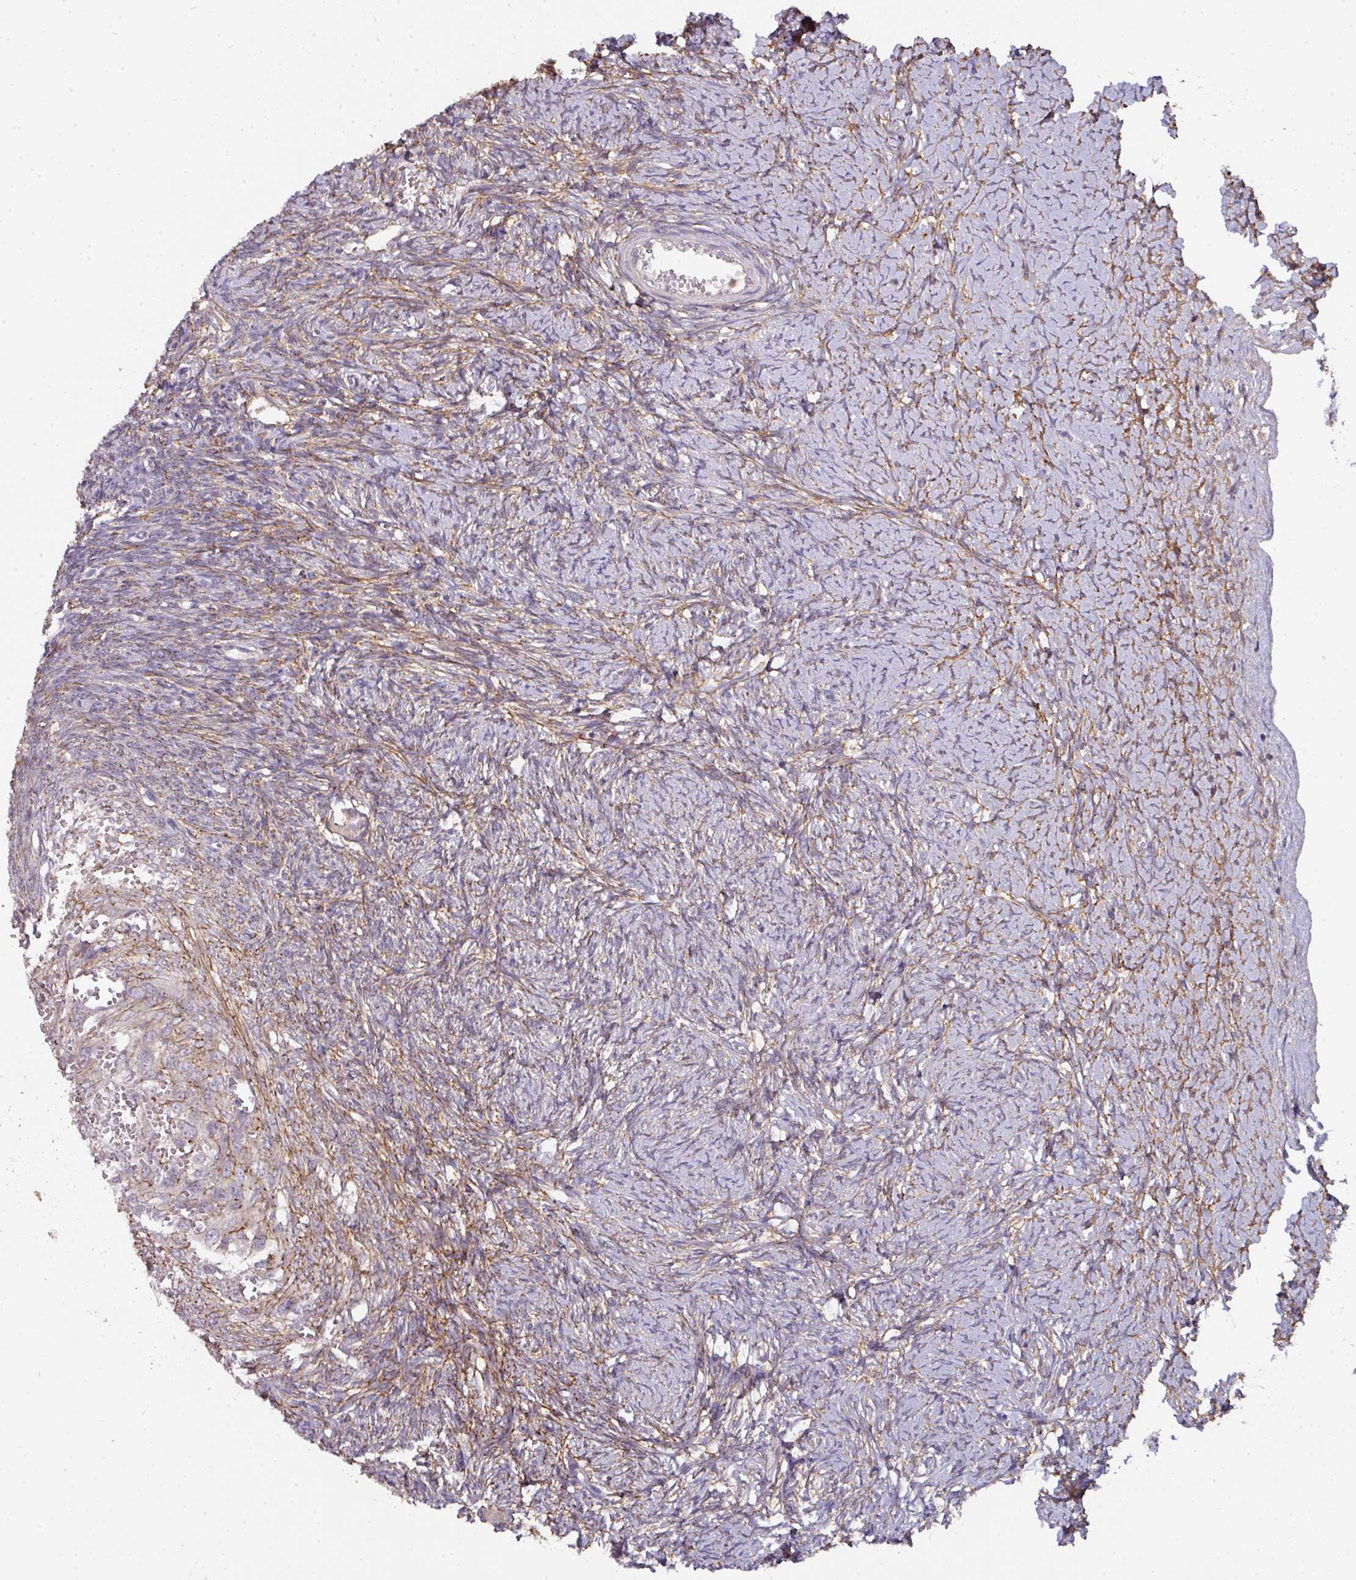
{"staining": {"intensity": "weak", "quantity": "25%-75%", "location": "cytoplasmic/membranous"}, "tissue": "ovary", "cell_type": "Ovarian stroma cells", "image_type": "normal", "snomed": [{"axis": "morphology", "description": "Normal tissue, NOS"}, {"axis": "topography", "description": "Ovary"}], "caption": "Weak cytoplasmic/membranous protein positivity is present in approximately 25%-75% of ovarian stroma cells in ovary.", "gene": "CTDSP2", "patient": {"sex": "female", "age": 39}}